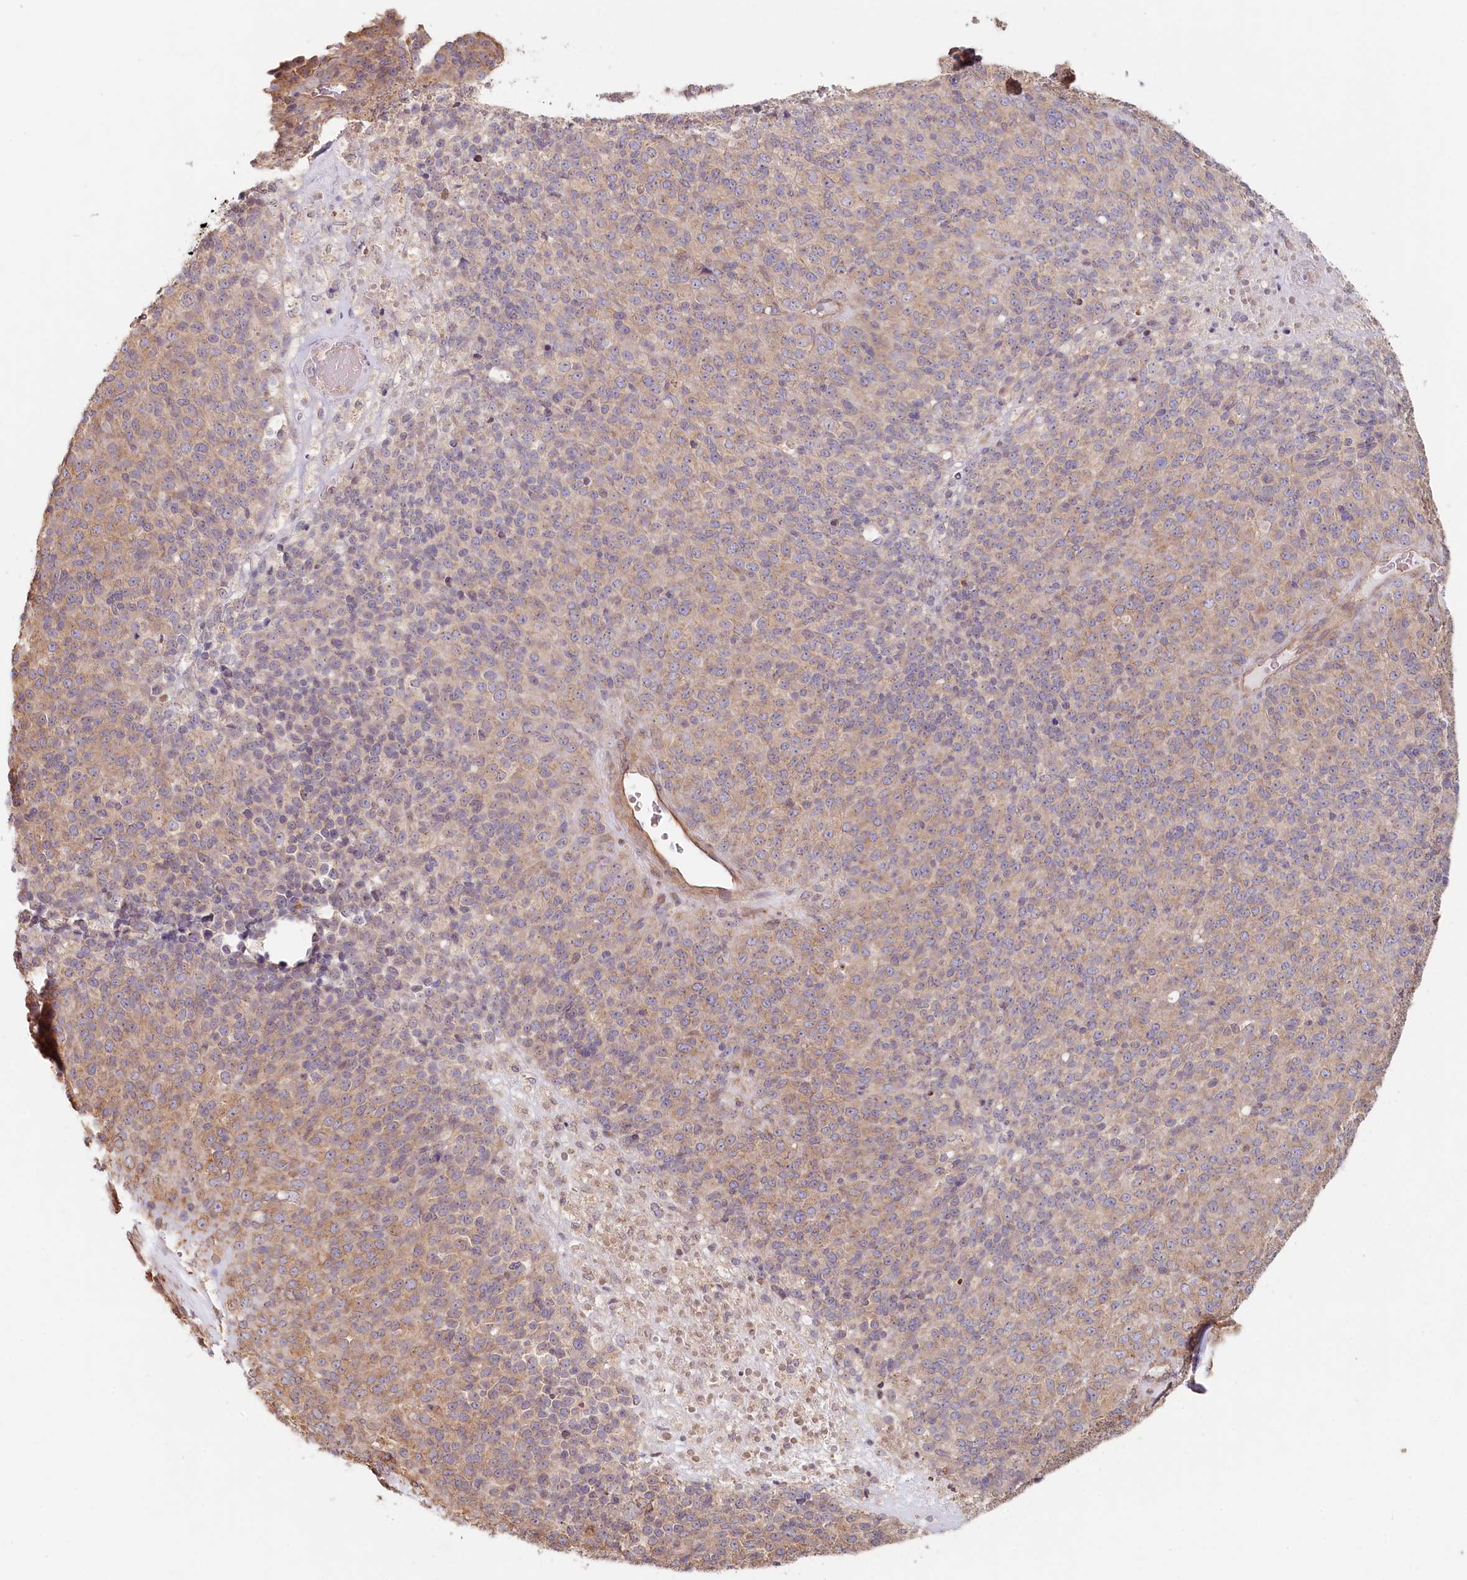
{"staining": {"intensity": "weak", "quantity": "25%-75%", "location": "cytoplasmic/membranous"}, "tissue": "melanoma", "cell_type": "Tumor cells", "image_type": "cancer", "snomed": [{"axis": "morphology", "description": "Malignant melanoma, Metastatic site"}, {"axis": "topography", "description": "Brain"}], "caption": "Approximately 25%-75% of tumor cells in human malignant melanoma (metastatic site) exhibit weak cytoplasmic/membranous protein expression as visualized by brown immunohistochemical staining.", "gene": "TCHP", "patient": {"sex": "female", "age": 56}}